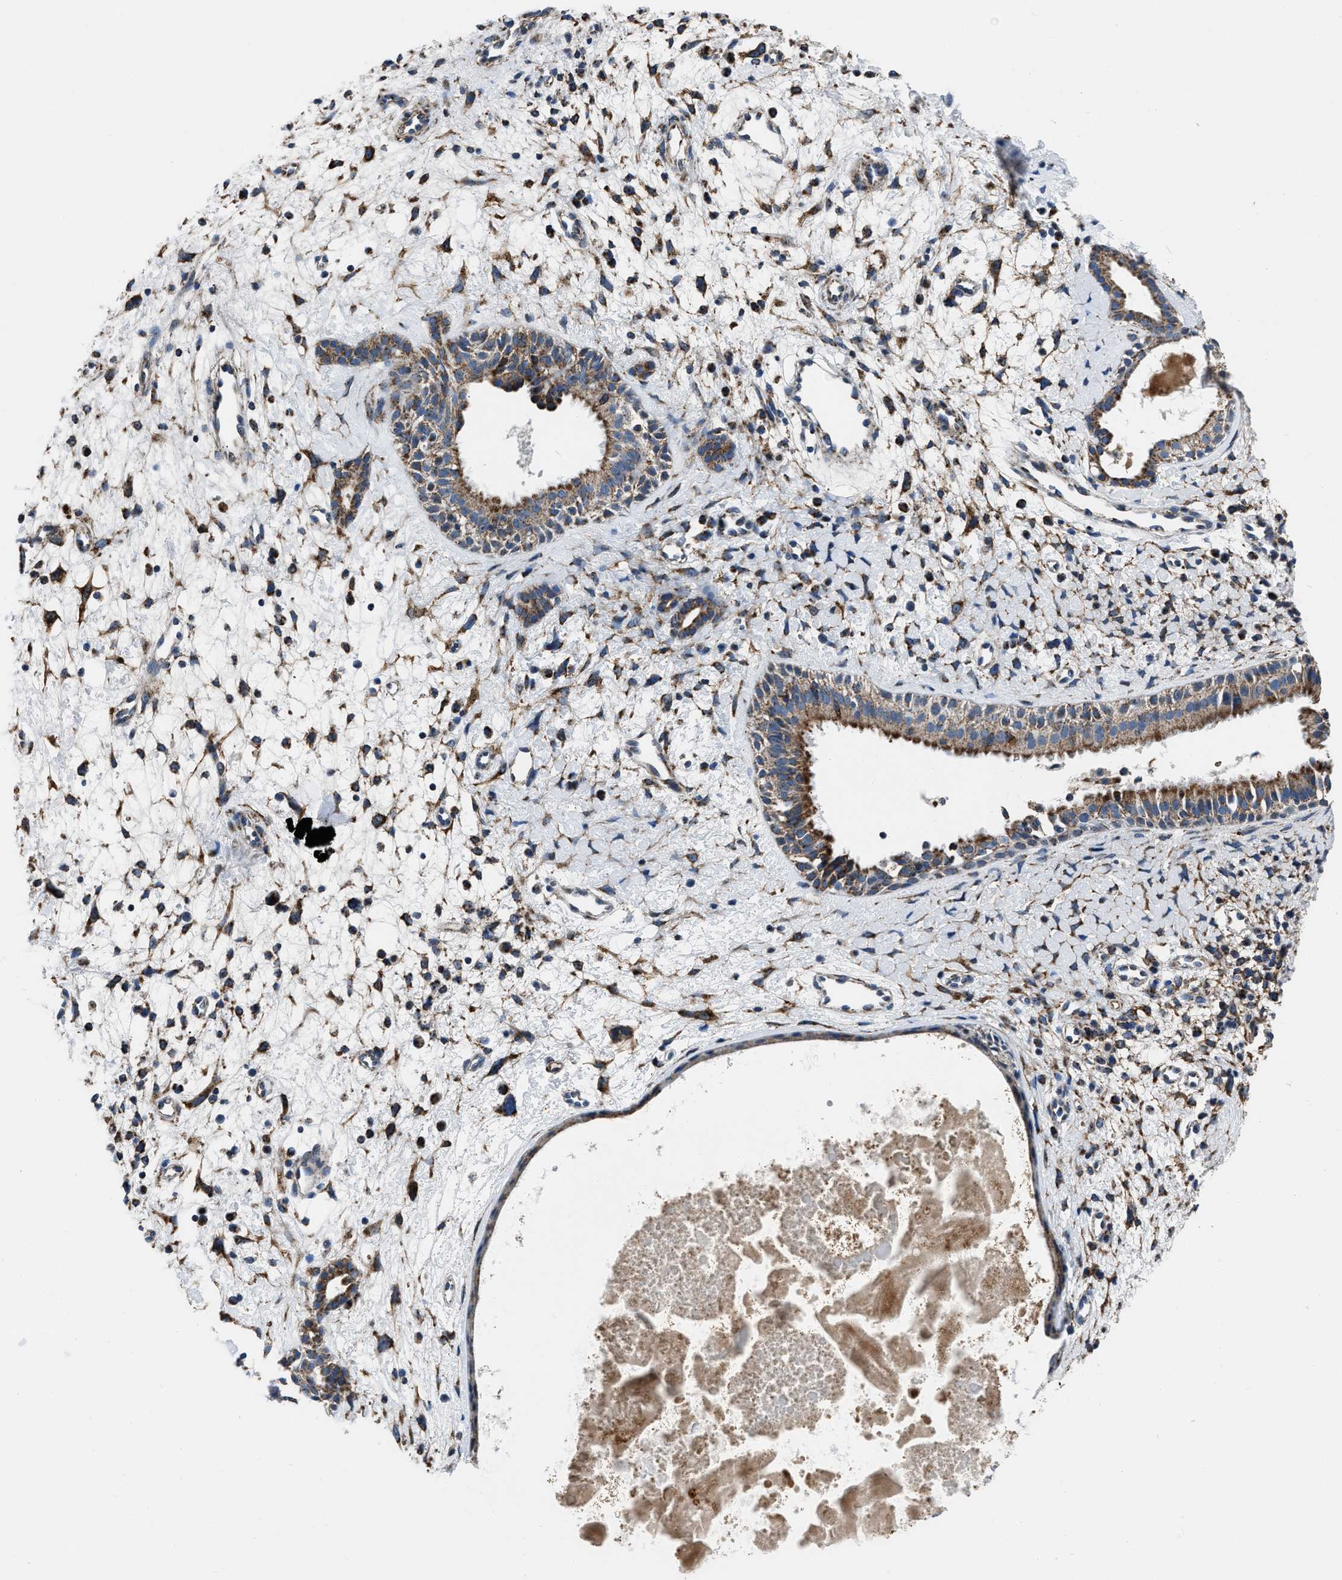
{"staining": {"intensity": "strong", "quantity": ">75%", "location": "cytoplasmic/membranous"}, "tissue": "nasopharynx", "cell_type": "Respiratory epithelial cells", "image_type": "normal", "snomed": [{"axis": "morphology", "description": "Normal tissue, NOS"}, {"axis": "topography", "description": "Nasopharynx"}], "caption": "Immunohistochemistry (DAB (3,3'-diaminobenzidine)) staining of benign nasopharynx demonstrates strong cytoplasmic/membranous protein positivity in approximately >75% of respiratory epithelial cells. The protein of interest is shown in brown color, while the nuclei are stained blue.", "gene": "NSD3", "patient": {"sex": "male", "age": 22}}